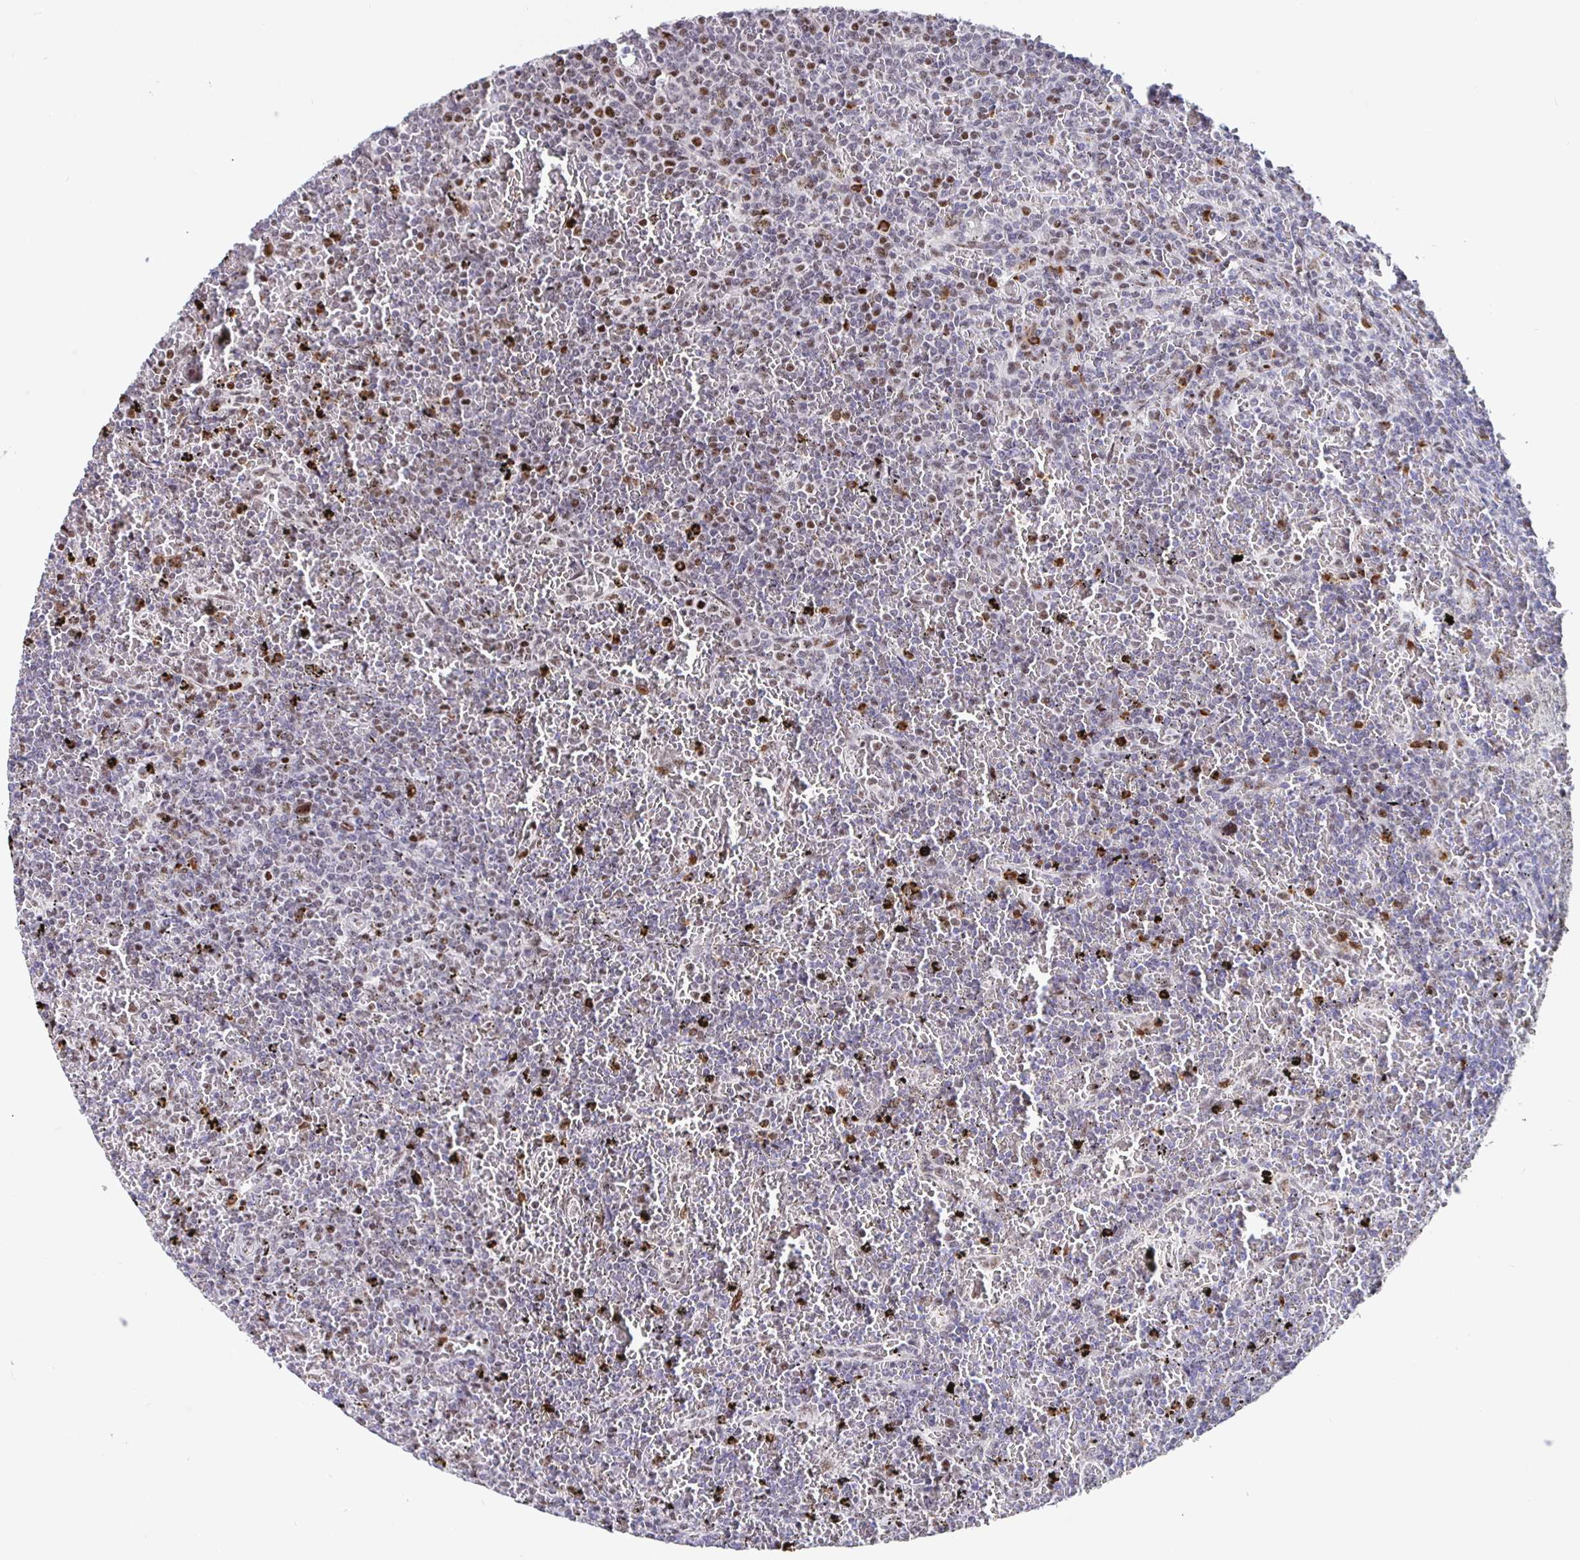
{"staining": {"intensity": "moderate", "quantity": "<25%", "location": "nuclear"}, "tissue": "lymphoma", "cell_type": "Tumor cells", "image_type": "cancer", "snomed": [{"axis": "morphology", "description": "Malignant lymphoma, non-Hodgkin's type, Low grade"}, {"axis": "topography", "description": "Spleen"}], "caption": "Lymphoma stained for a protein displays moderate nuclear positivity in tumor cells.", "gene": "SETD5", "patient": {"sex": "female", "age": 77}}